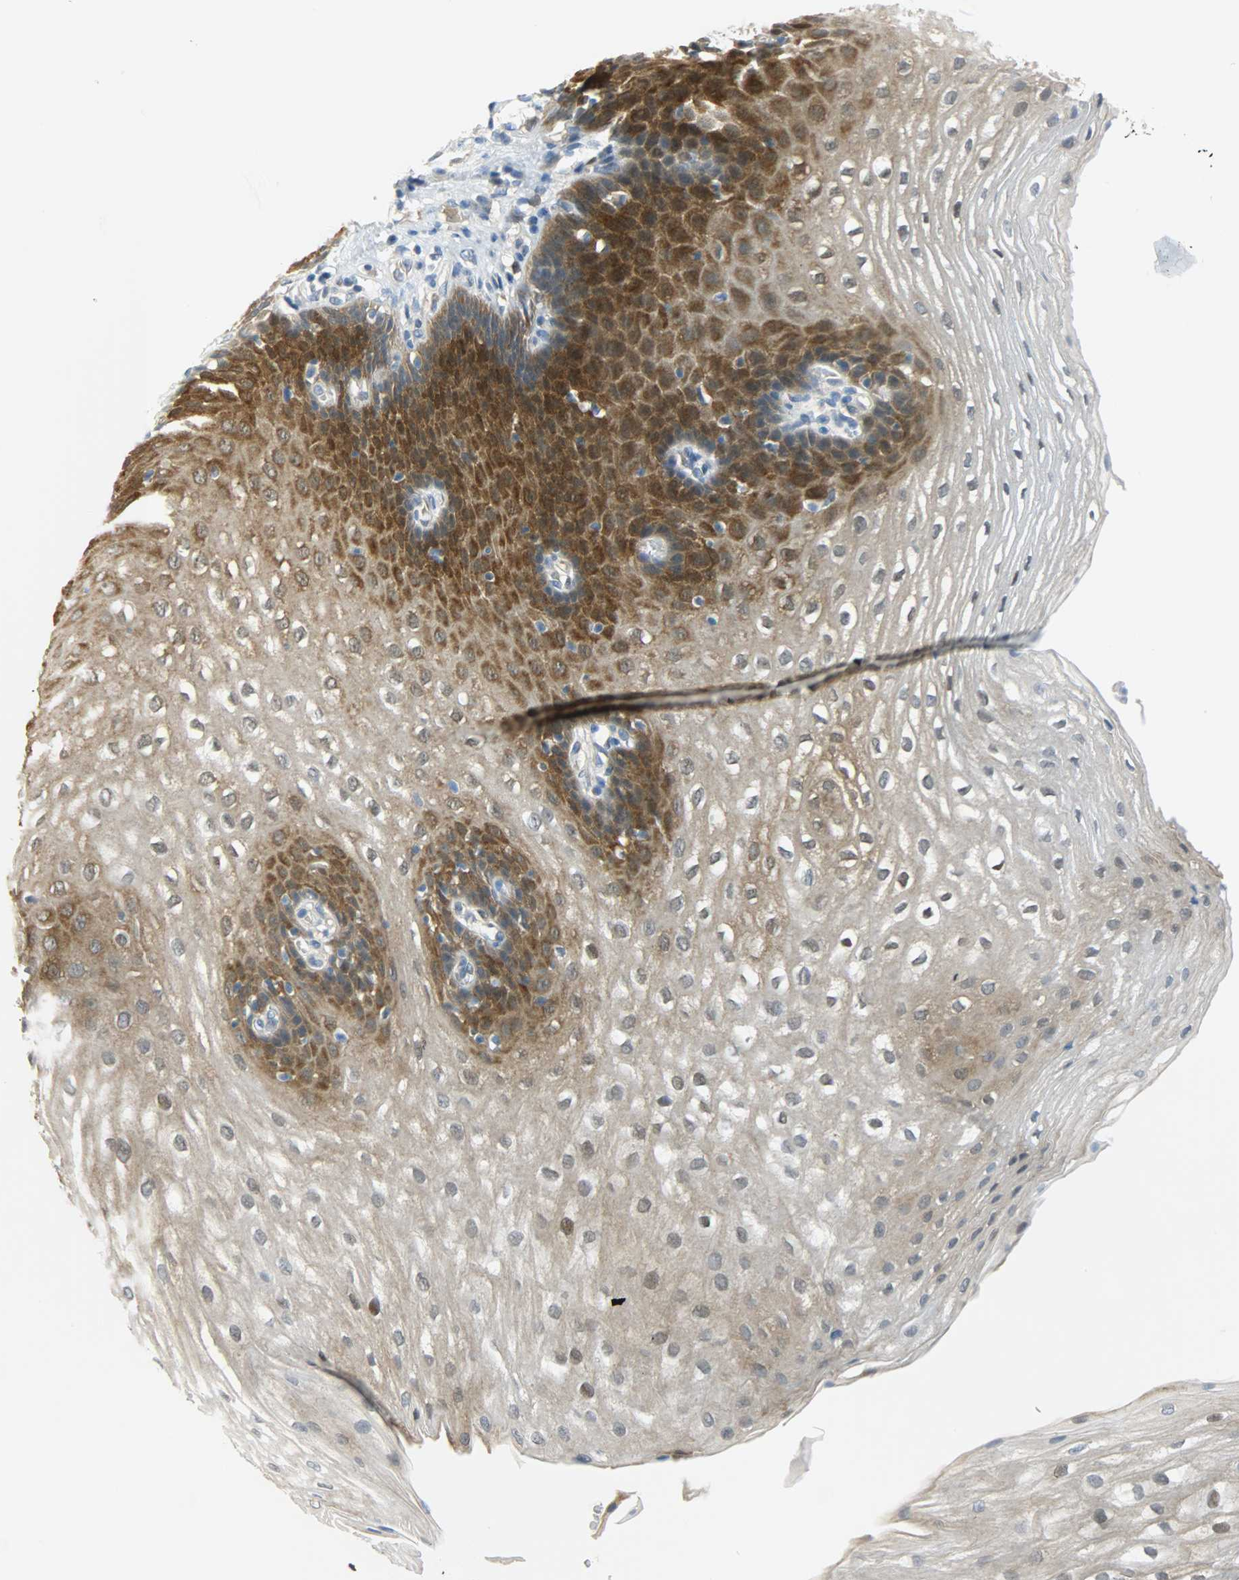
{"staining": {"intensity": "strong", "quantity": "<25%", "location": "cytoplasmic/membranous"}, "tissue": "esophagus", "cell_type": "Squamous epithelial cells", "image_type": "normal", "snomed": [{"axis": "morphology", "description": "Normal tissue, NOS"}, {"axis": "topography", "description": "Esophagus"}], "caption": "Immunohistochemistry (IHC) (DAB (3,3'-diaminobenzidine)) staining of unremarkable esophagus displays strong cytoplasmic/membranous protein expression in about <25% of squamous epithelial cells. Using DAB (3,3'-diaminobenzidine) (brown) and hematoxylin (blue) stains, captured at high magnification using brightfield microscopy.", "gene": "EIF4EBP1", "patient": {"sex": "male", "age": 48}}